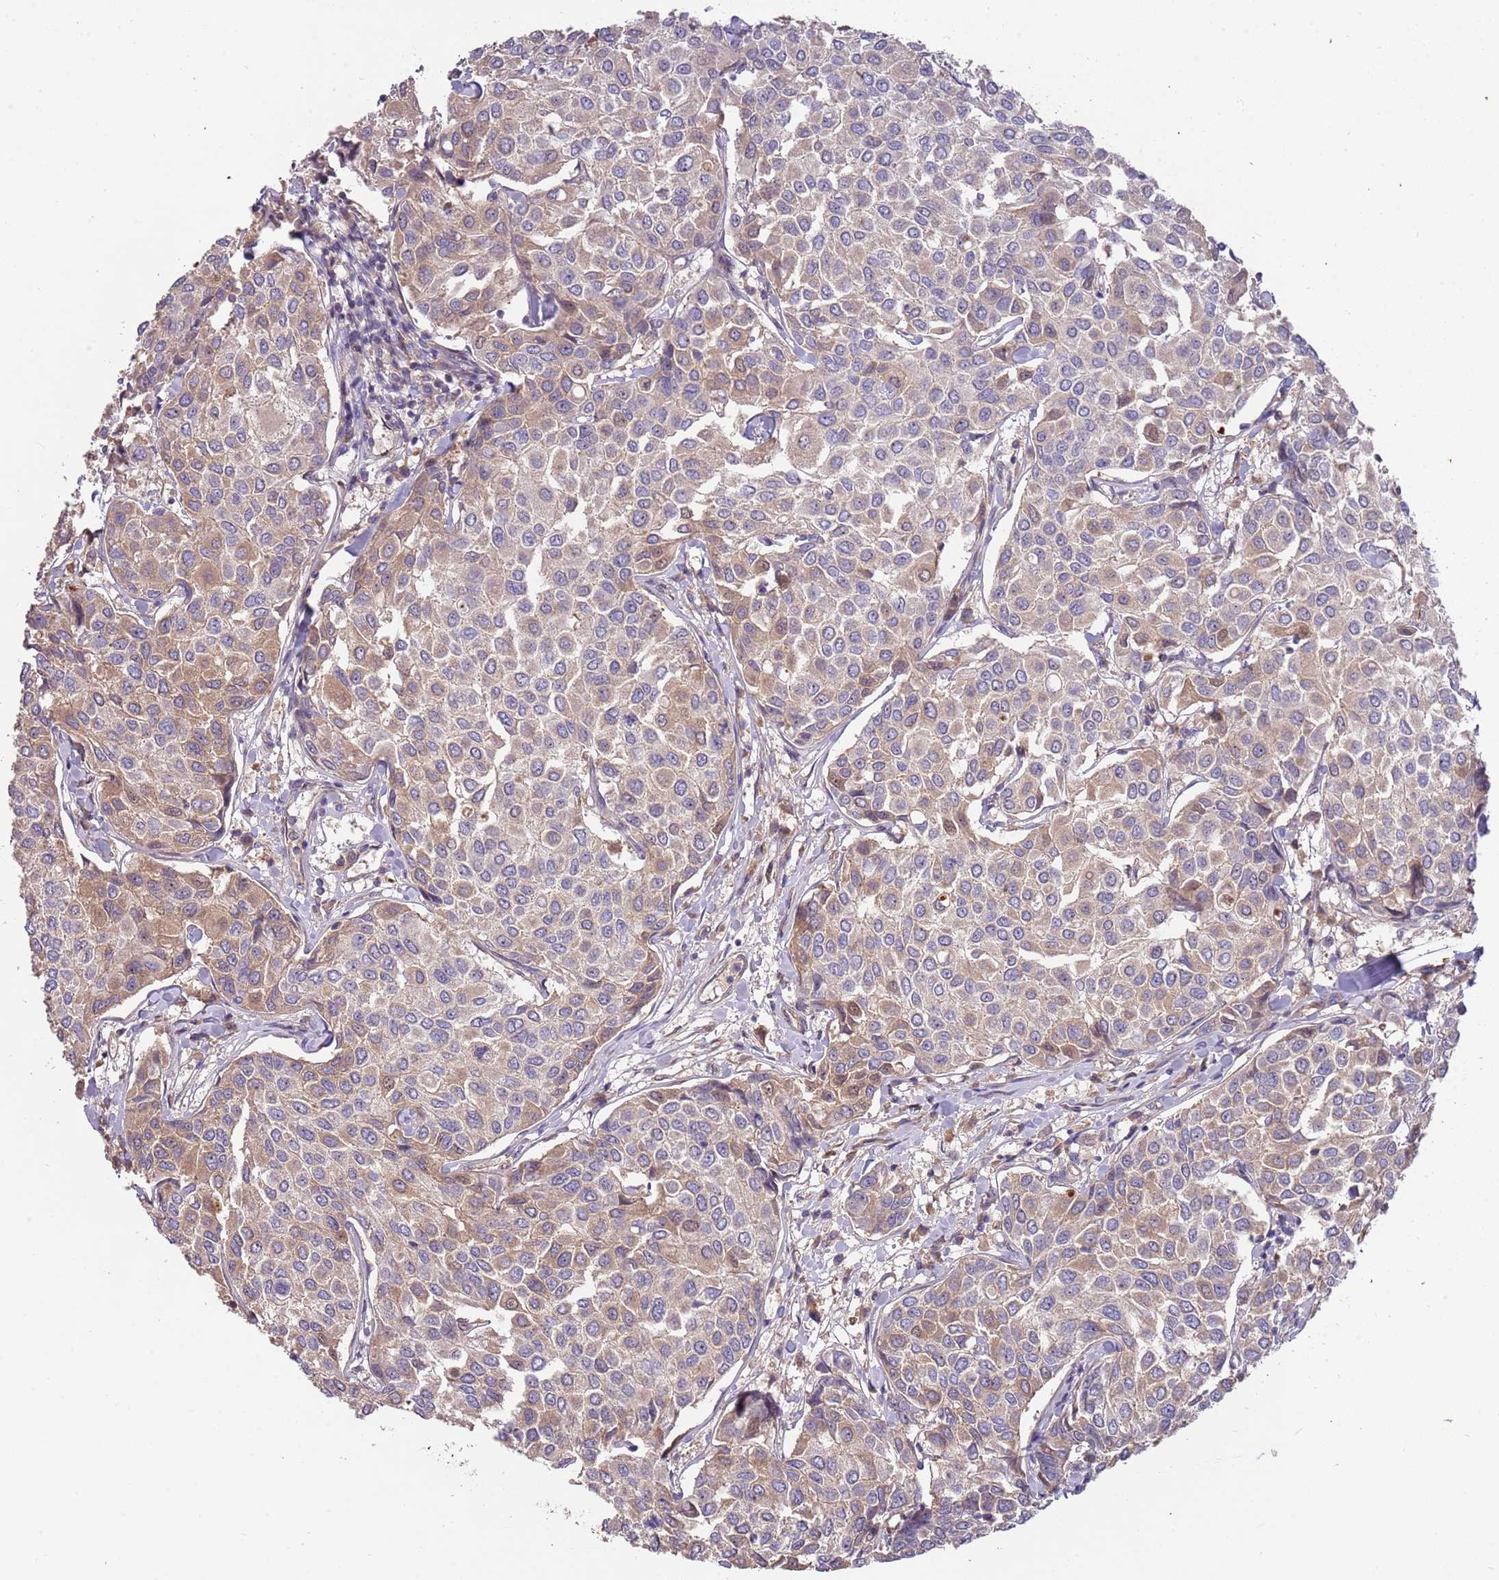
{"staining": {"intensity": "moderate", "quantity": ">75%", "location": "cytoplasmic/membranous"}, "tissue": "breast cancer", "cell_type": "Tumor cells", "image_type": "cancer", "snomed": [{"axis": "morphology", "description": "Duct carcinoma"}, {"axis": "topography", "description": "Breast"}], "caption": "Breast cancer stained with immunohistochemistry displays moderate cytoplasmic/membranous positivity in about >75% of tumor cells. (DAB IHC, brown staining for protein, blue staining for nuclei).", "gene": "TRAPPC6B", "patient": {"sex": "female", "age": 55}}